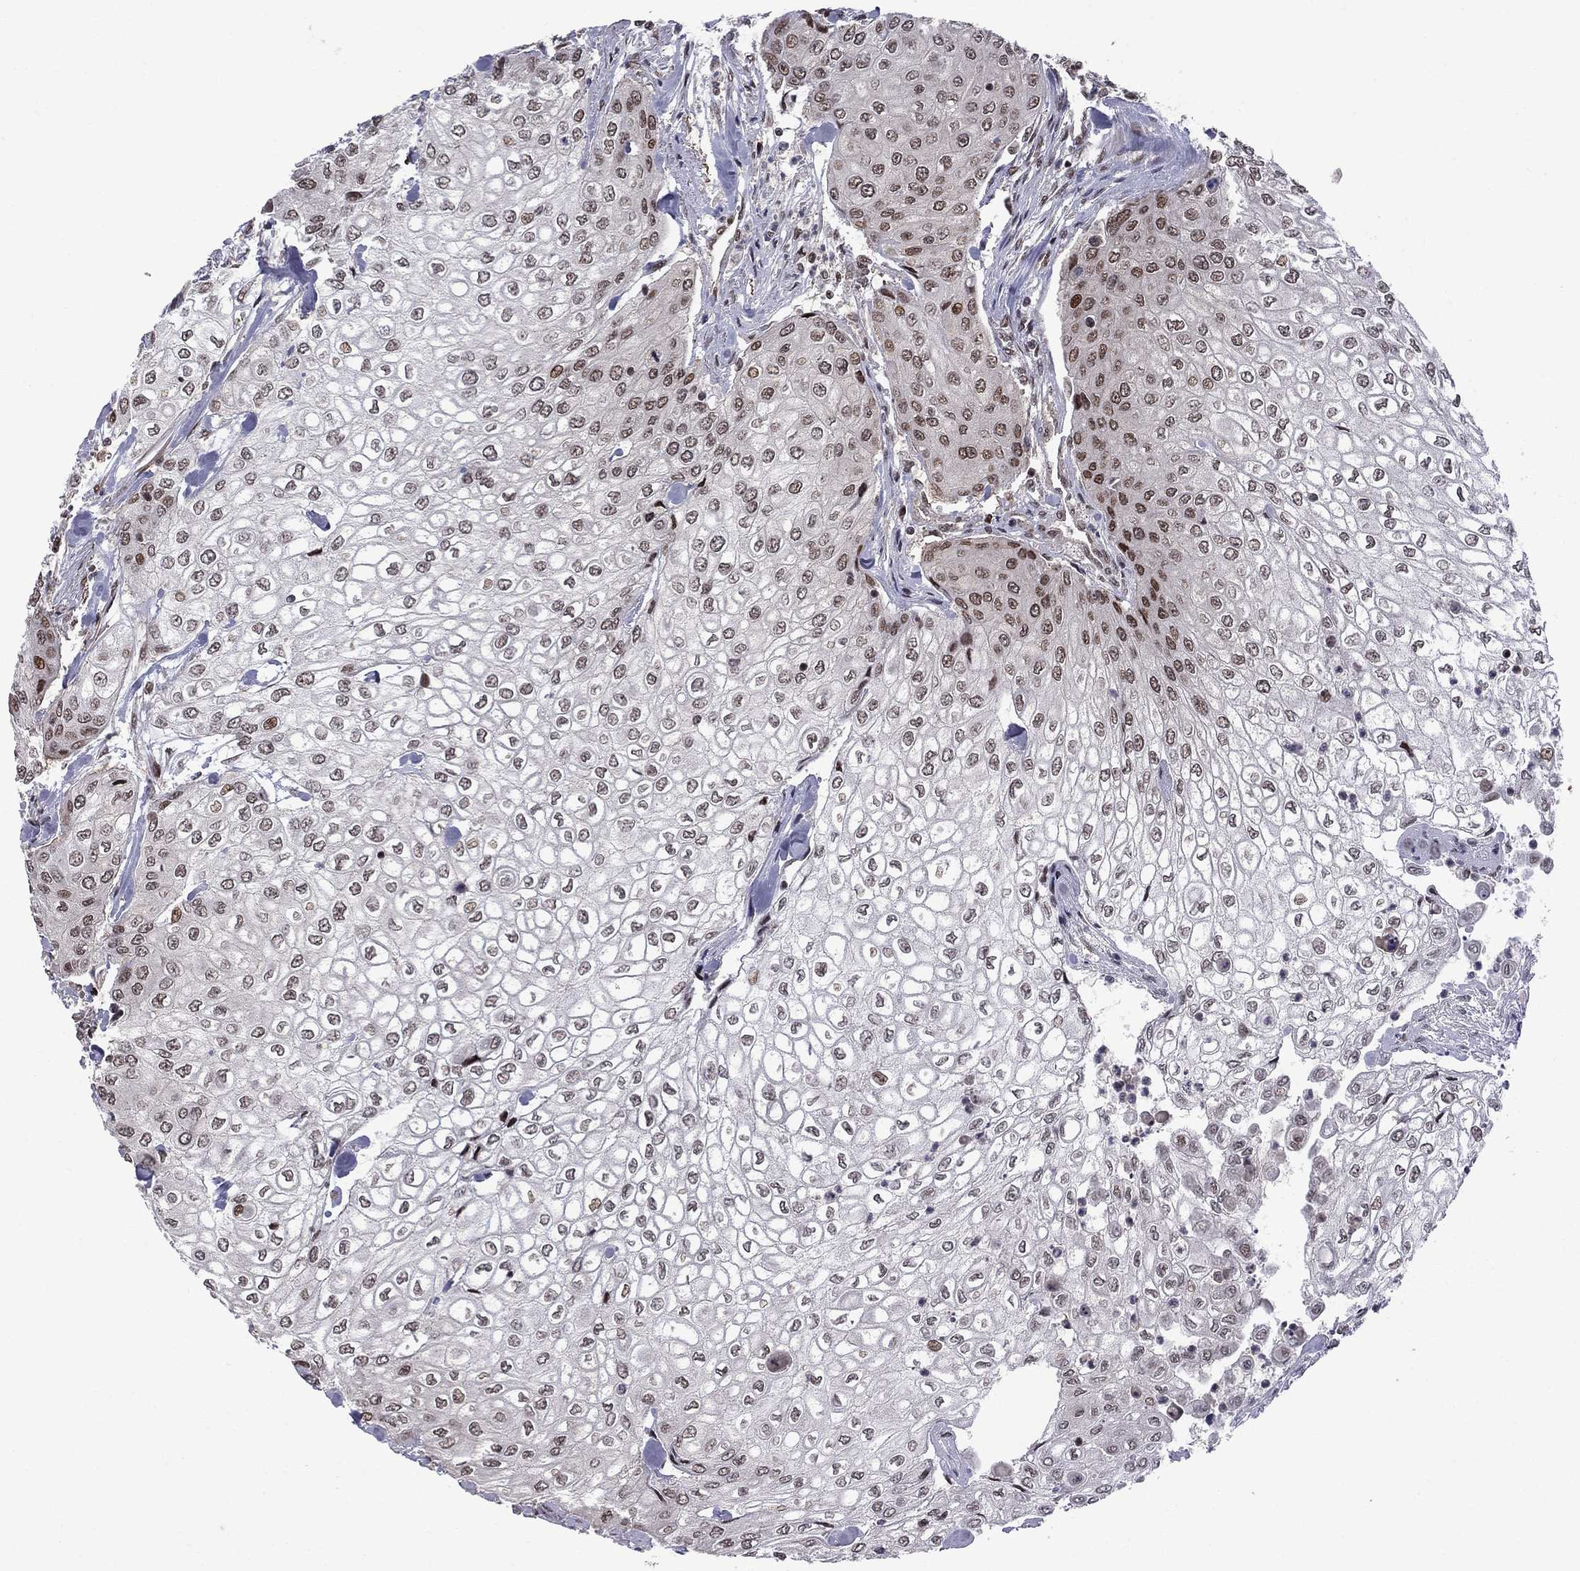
{"staining": {"intensity": "strong", "quantity": "<25%", "location": "nuclear"}, "tissue": "urothelial cancer", "cell_type": "Tumor cells", "image_type": "cancer", "snomed": [{"axis": "morphology", "description": "Urothelial carcinoma, High grade"}, {"axis": "topography", "description": "Urinary bladder"}], "caption": "Strong nuclear positivity for a protein is identified in approximately <25% of tumor cells of high-grade urothelial carcinoma using IHC.", "gene": "BRF1", "patient": {"sex": "male", "age": 62}}